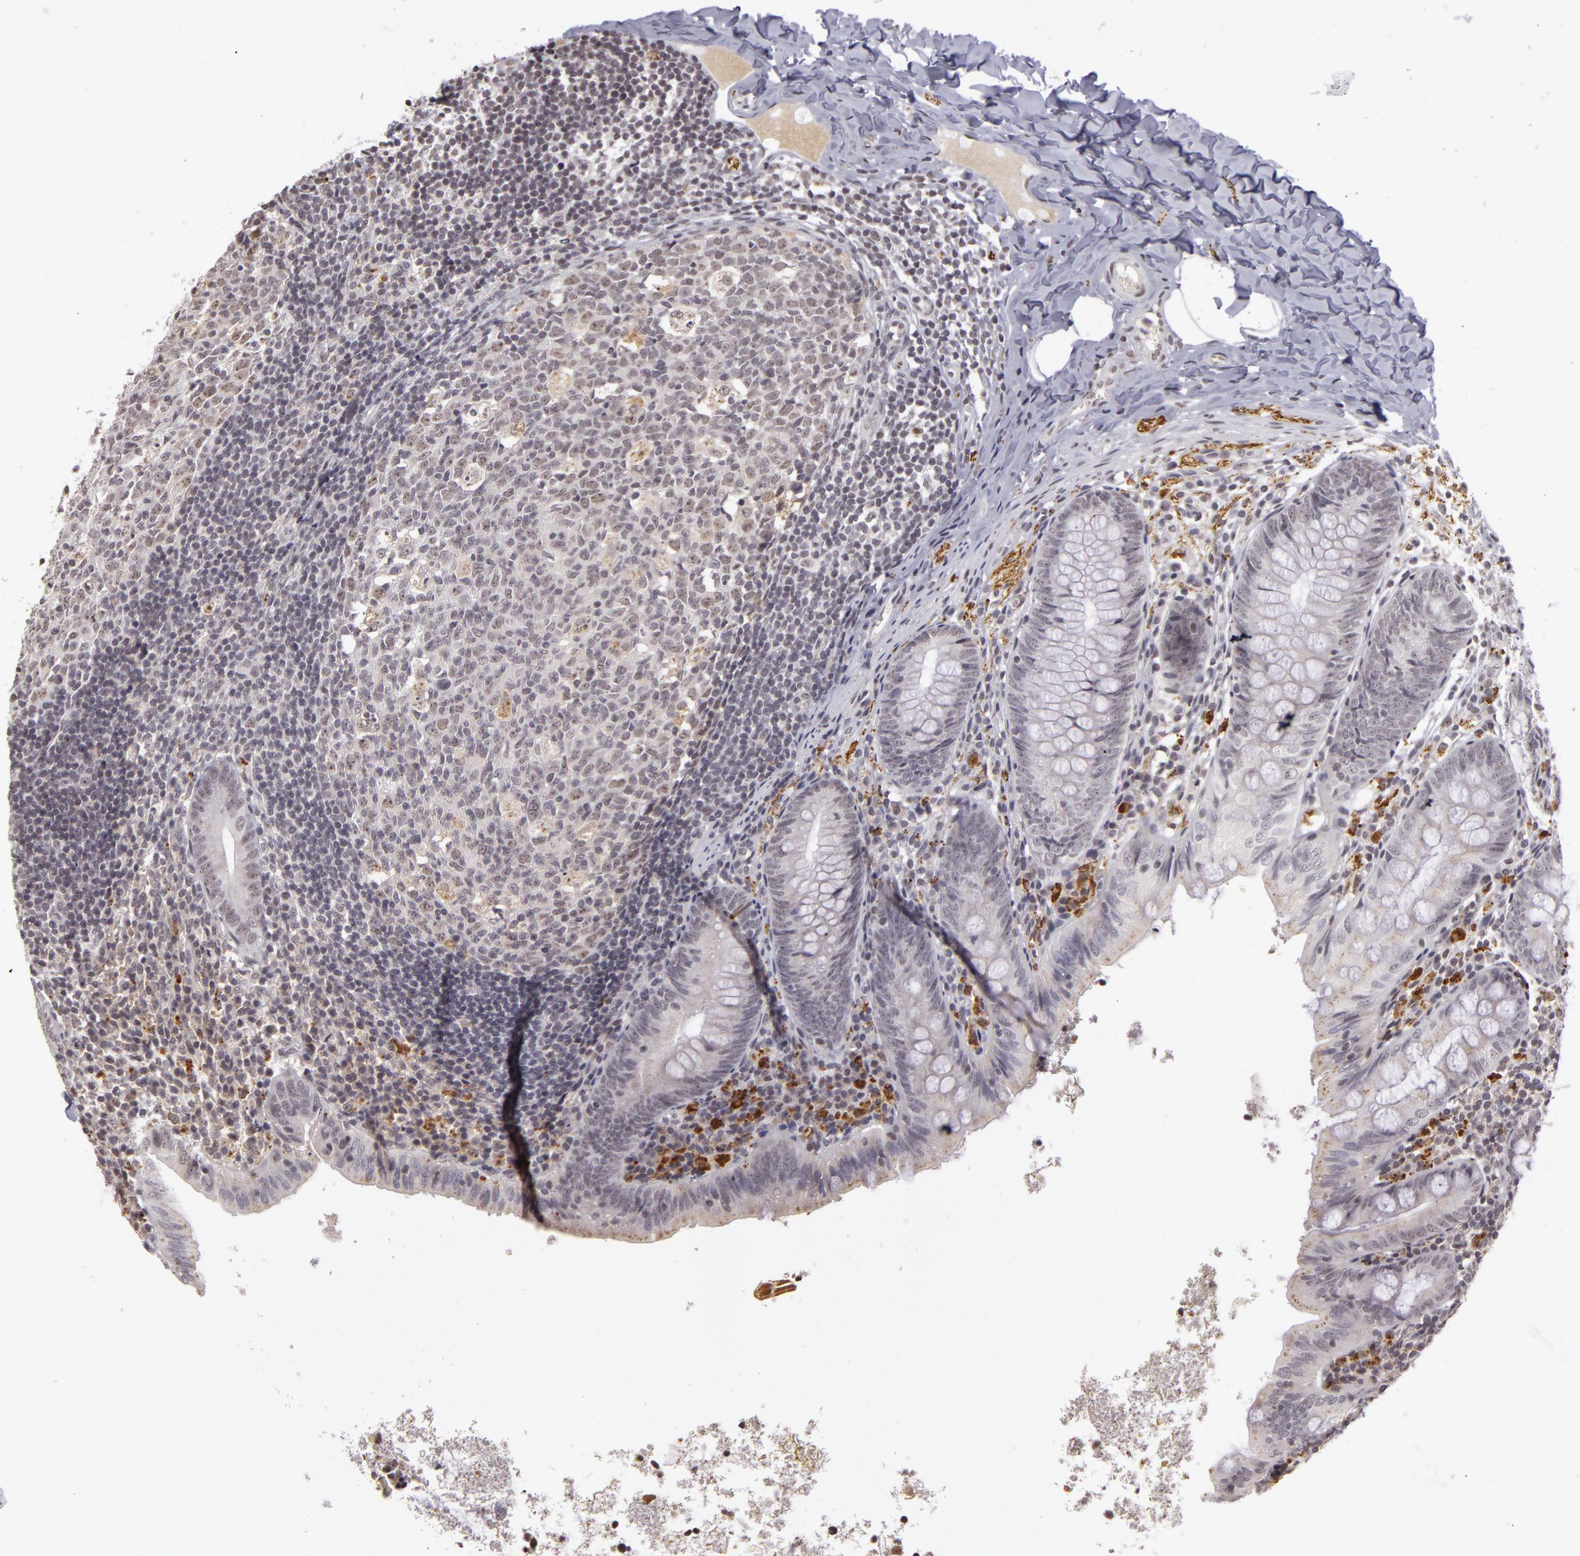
{"staining": {"intensity": "negative", "quantity": "none", "location": "none"}, "tissue": "appendix", "cell_type": "Glandular cells", "image_type": "normal", "snomed": [{"axis": "morphology", "description": "Normal tissue, NOS"}, {"axis": "topography", "description": "Appendix"}], "caption": "Immunohistochemical staining of benign appendix reveals no significant staining in glandular cells.", "gene": "RRP7A", "patient": {"sex": "male", "age": 7}}